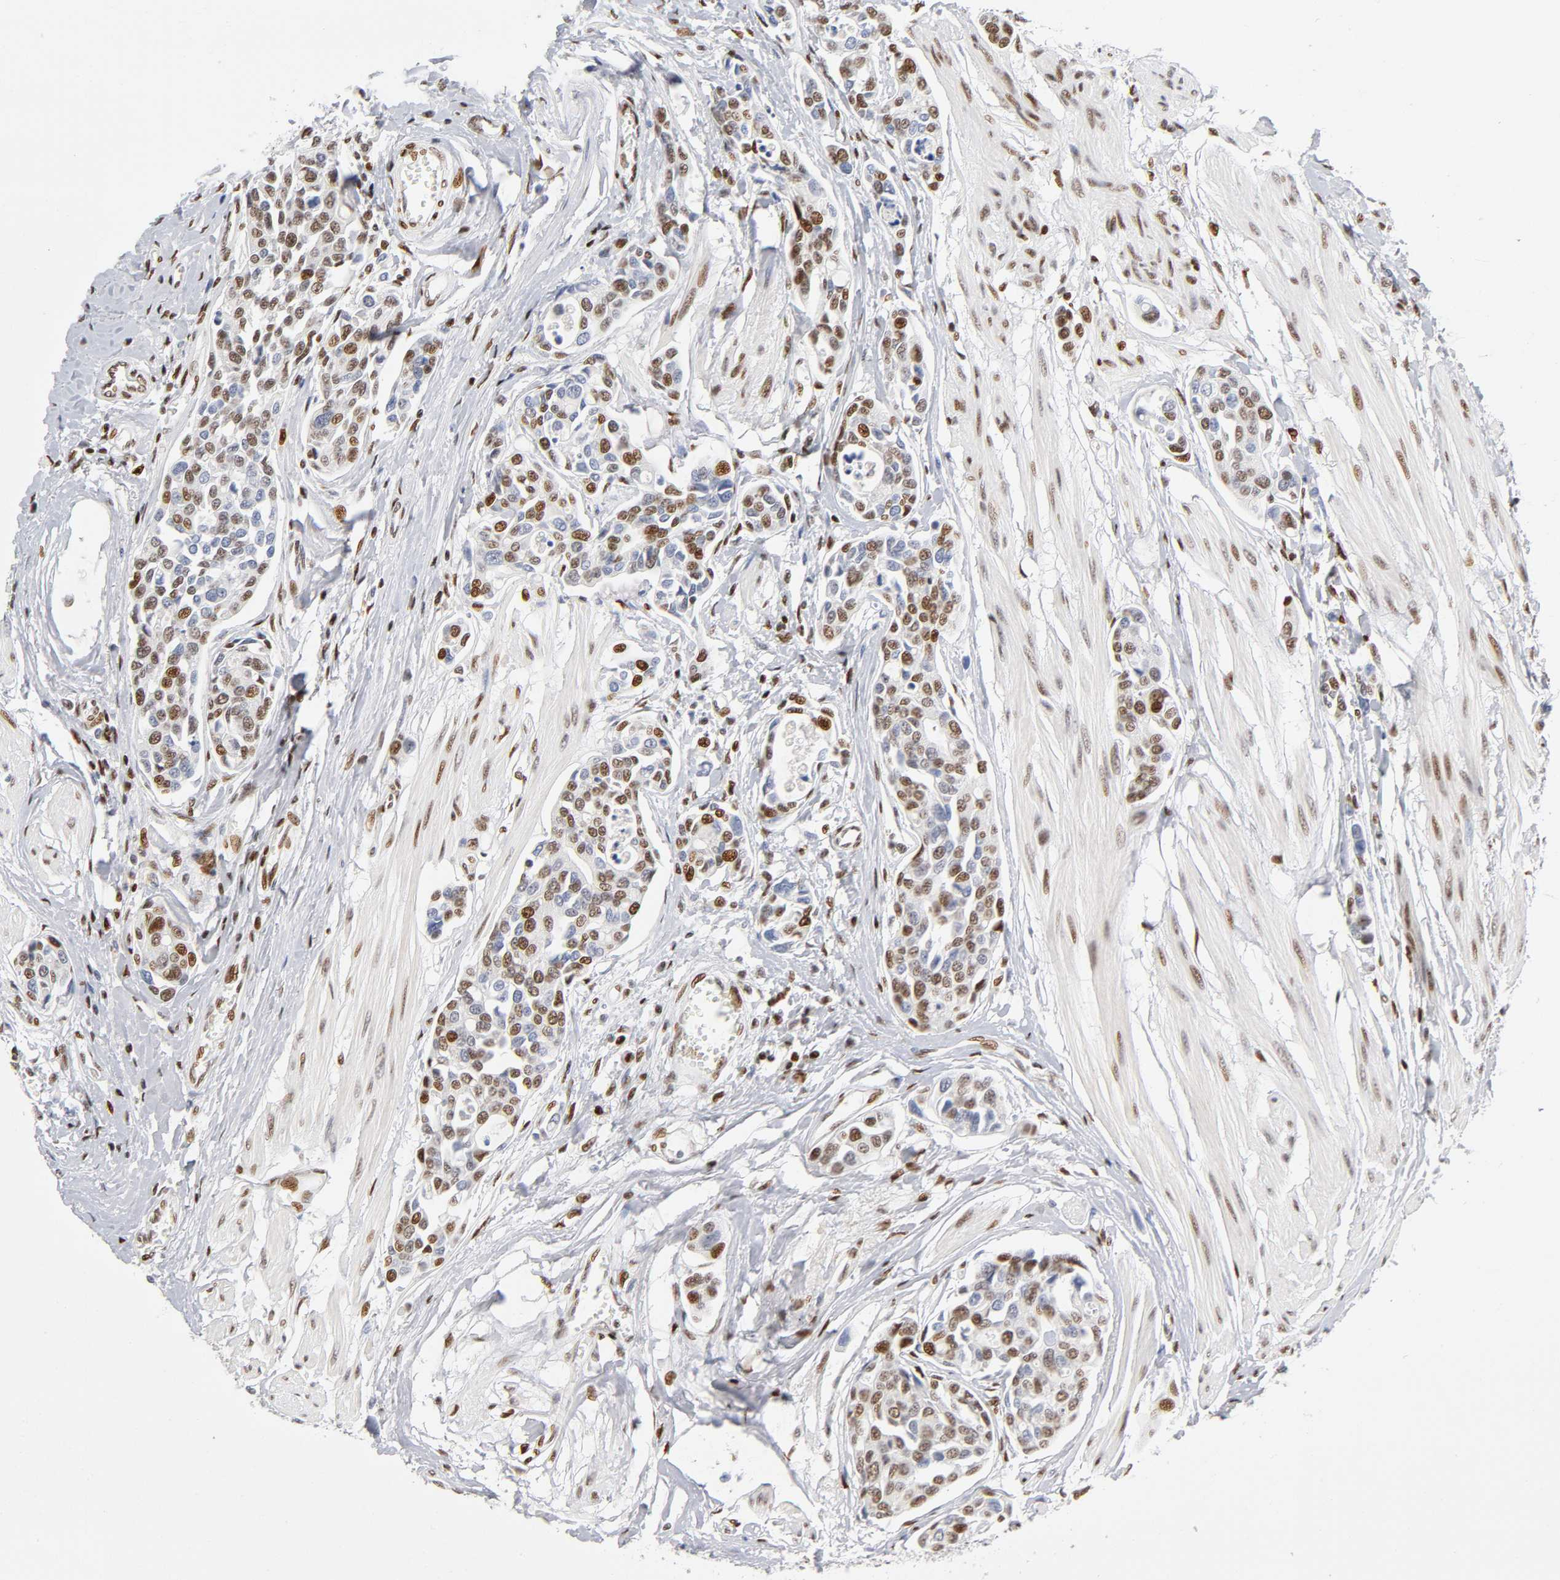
{"staining": {"intensity": "moderate", "quantity": "25%-75%", "location": "nuclear"}, "tissue": "urothelial cancer", "cell_type": "Tumor cells", "image_type": "cancer", "snomed": [{"axis": "morphology", "description": "Urothelial carcinoma, High grade"}, {"axis": "topography", "description": "Urinary bladder"}], "caption": "Moderate nuclear expression is identified in about 25%-75% of tumor cells in urothelial cancer.", "gene": "SP3", "patient": {"sex": "male", "age": 78}}